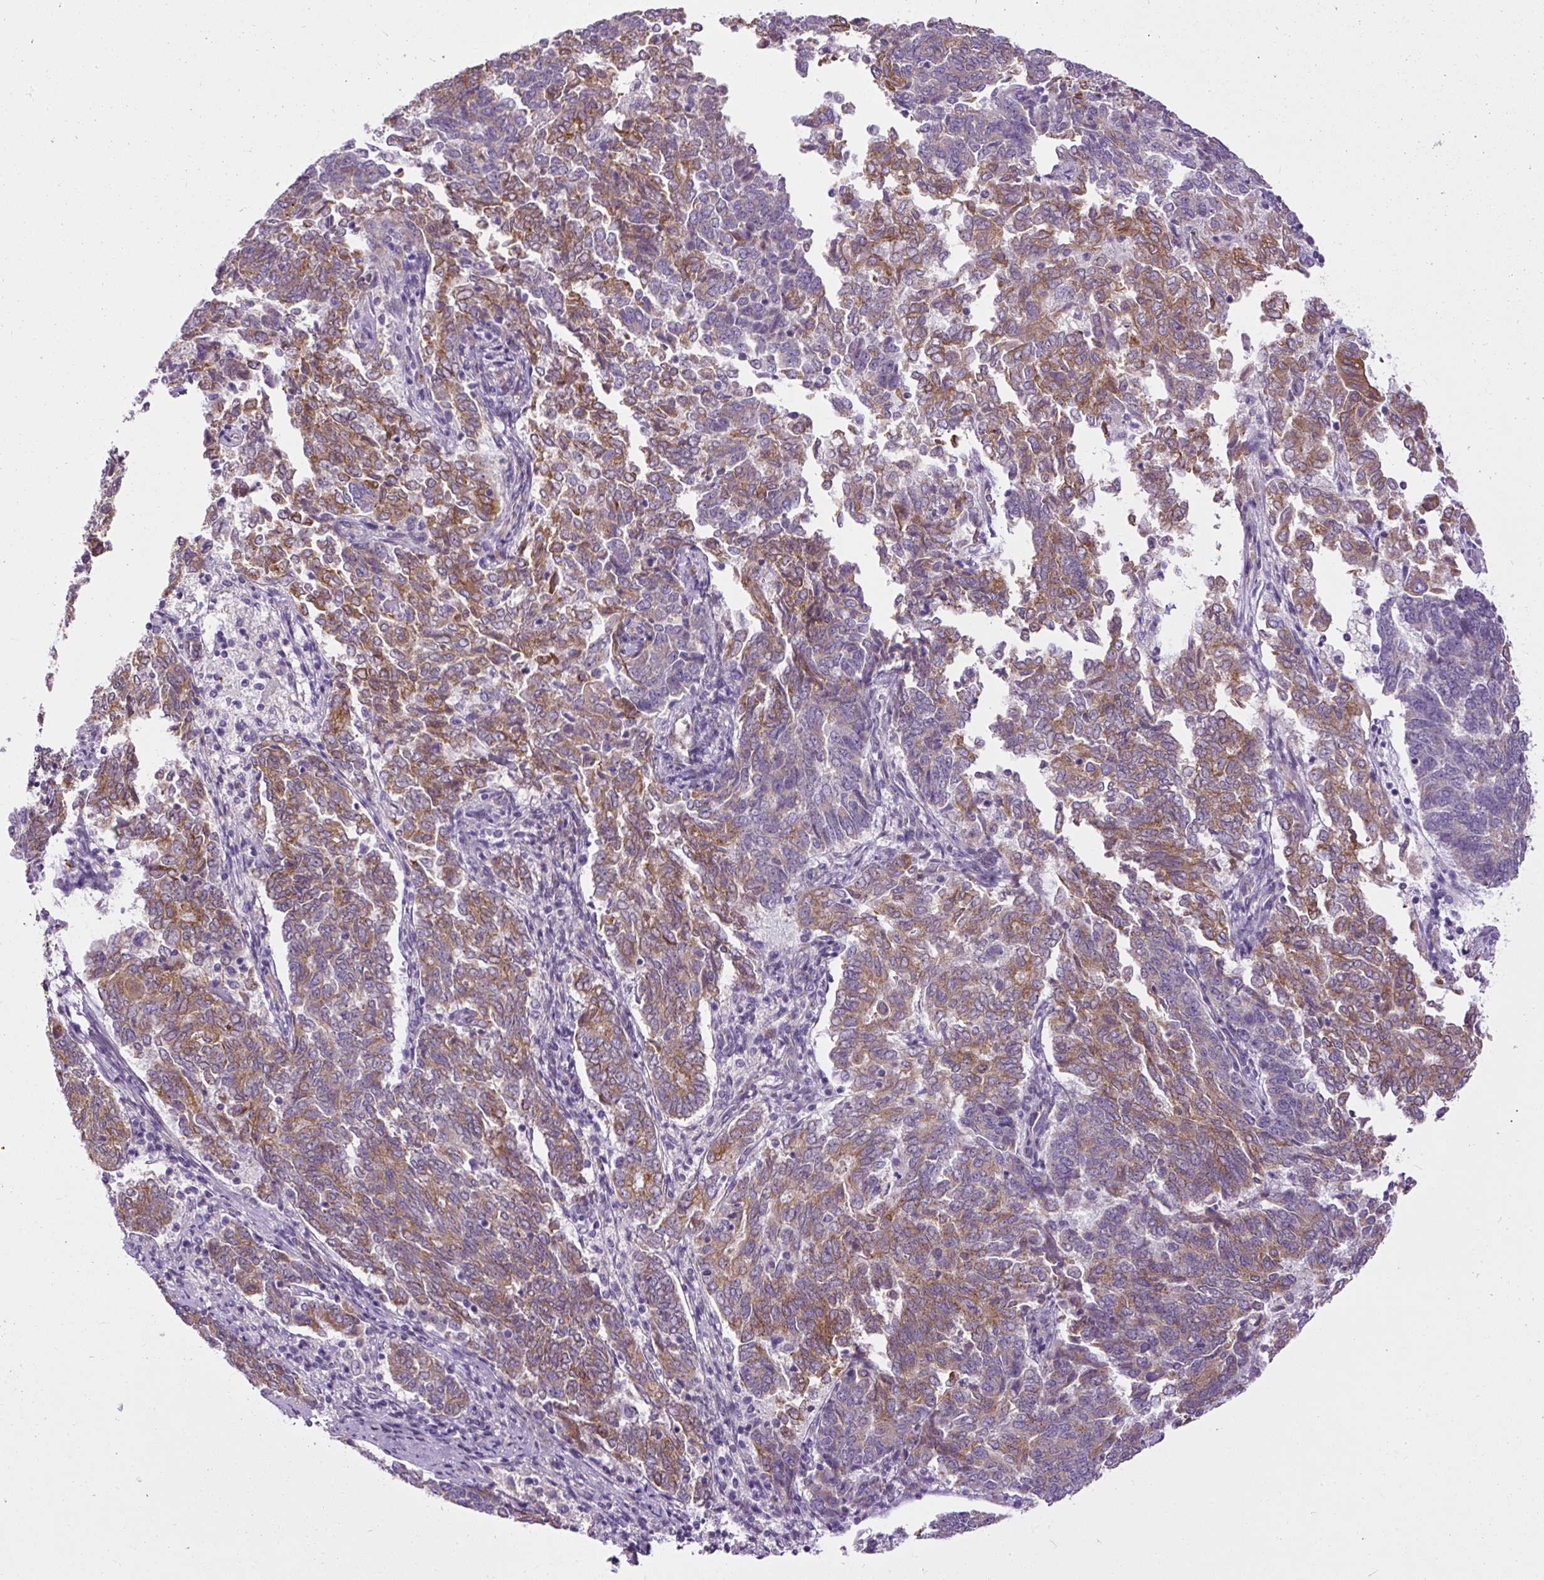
{"staining": {"intensity": "moderate", "quantity": "25%-75%", "location": "cytoplasmic/membranous"}, "tissue": "endometrial cancer", "cell_type": "Tumor cells", "image_type": "cancer", "snomed": [{"axis": "morphology", "description": "Adenocarcinoma, NOS"}, {"axis": "topography", "description": "Endometrium"}], "caption": "Protein staining by immunohistochemistry (IHC) exhibits moderate cytoplasmic/membranous expression in about 25%-75% of tumor cells in adenocarcinoma (endometrial).", "gene": "FAM149A", "patient": {"sex": "female", "age": 80}}